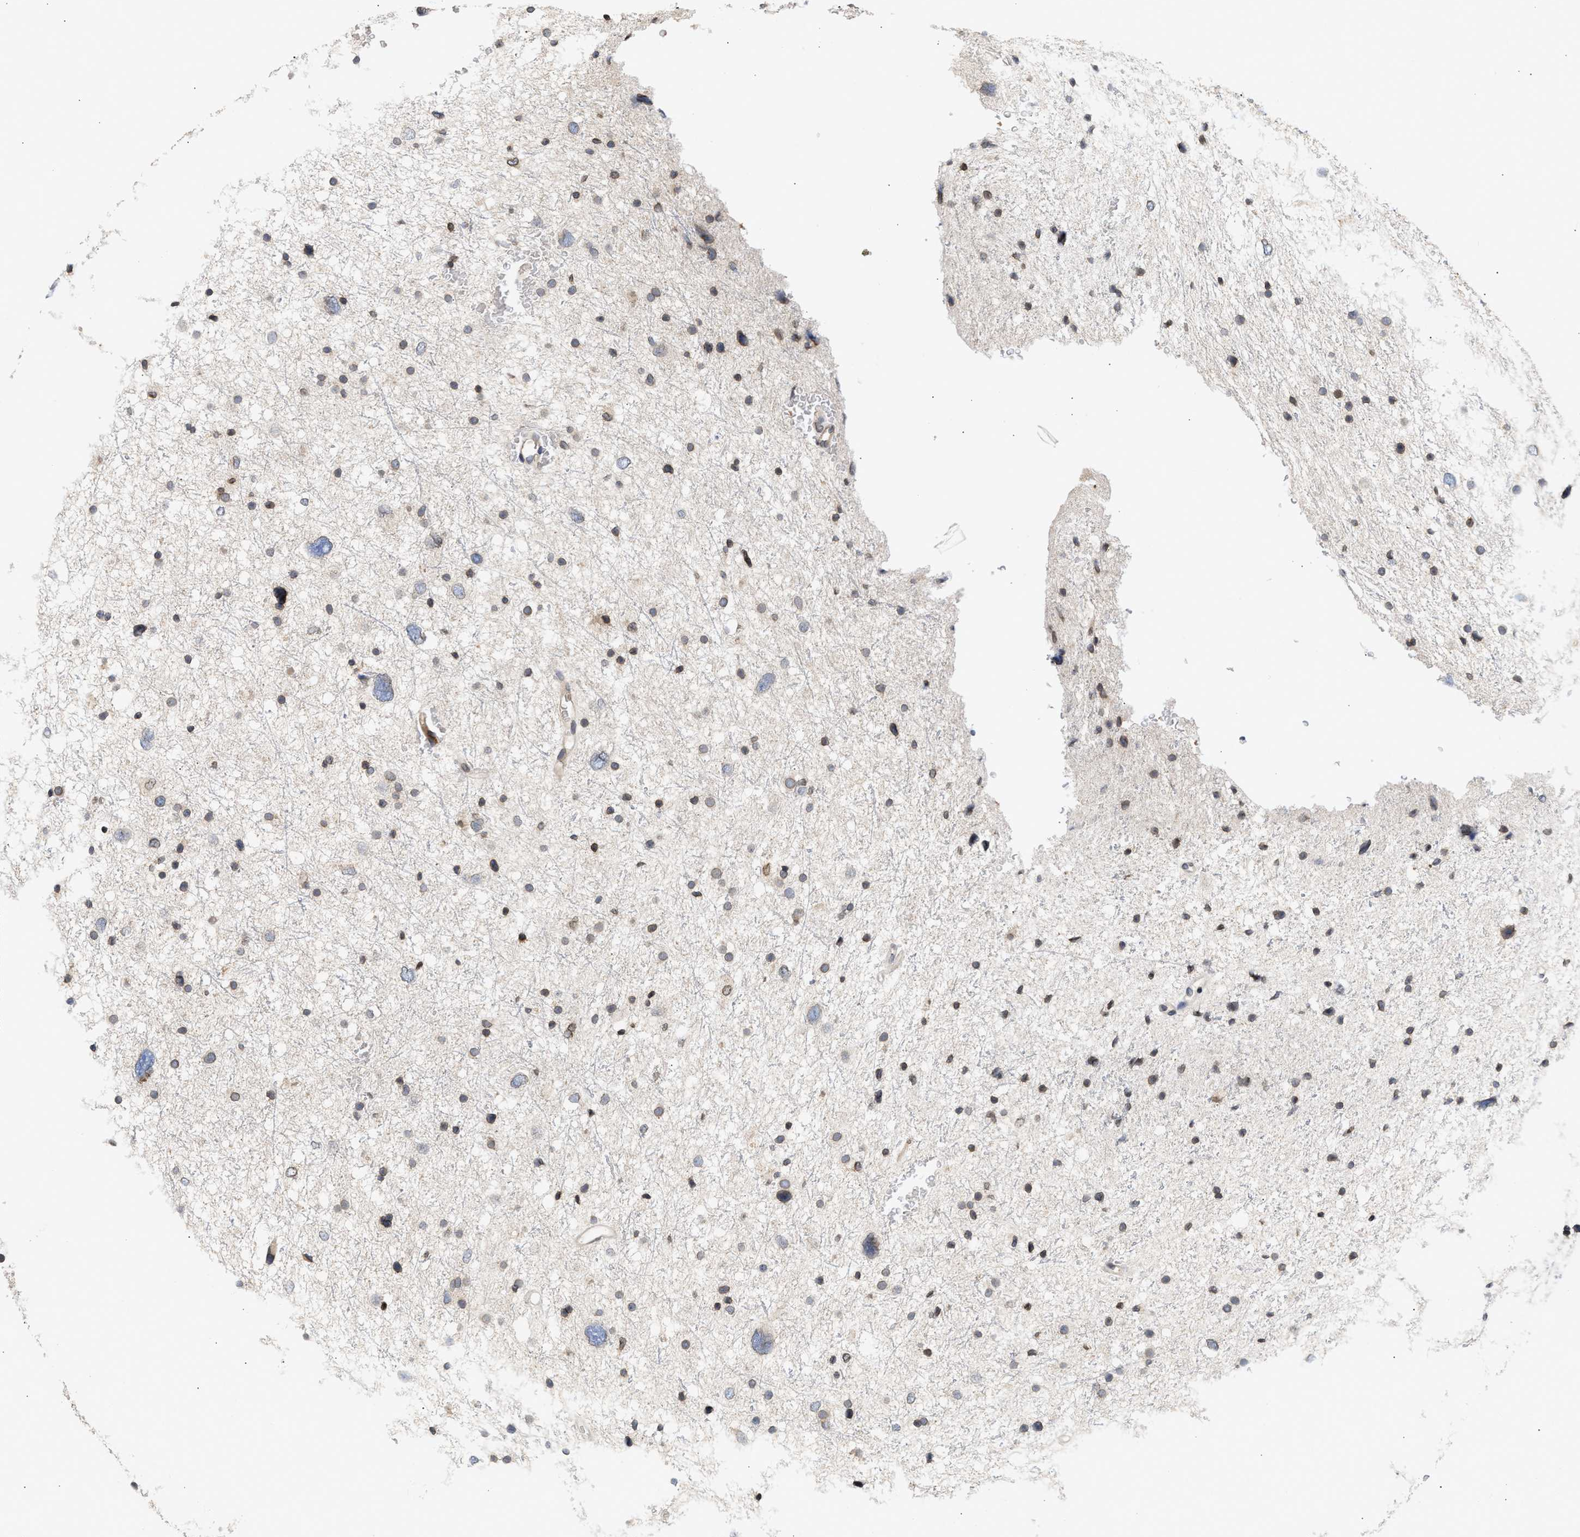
{"staining": {"intensity": "weak", "quantity": "<25%", "location": "nuclear"}, "tissue": "glioma", "cell_type": "Tumor cells", "image_type": "cancer", "snomed": [{"axis": "morphology", "description": "Glioma, malignant, Low grade"}, {"axis": "topography", "description": "Brain"}], "caption": "Human malignant glioma (low-grade) stained for a protein using IHC shows no expression in tumor cells.", "gene": "NUP62", "patient": {"sex": "female", "age": 37}}